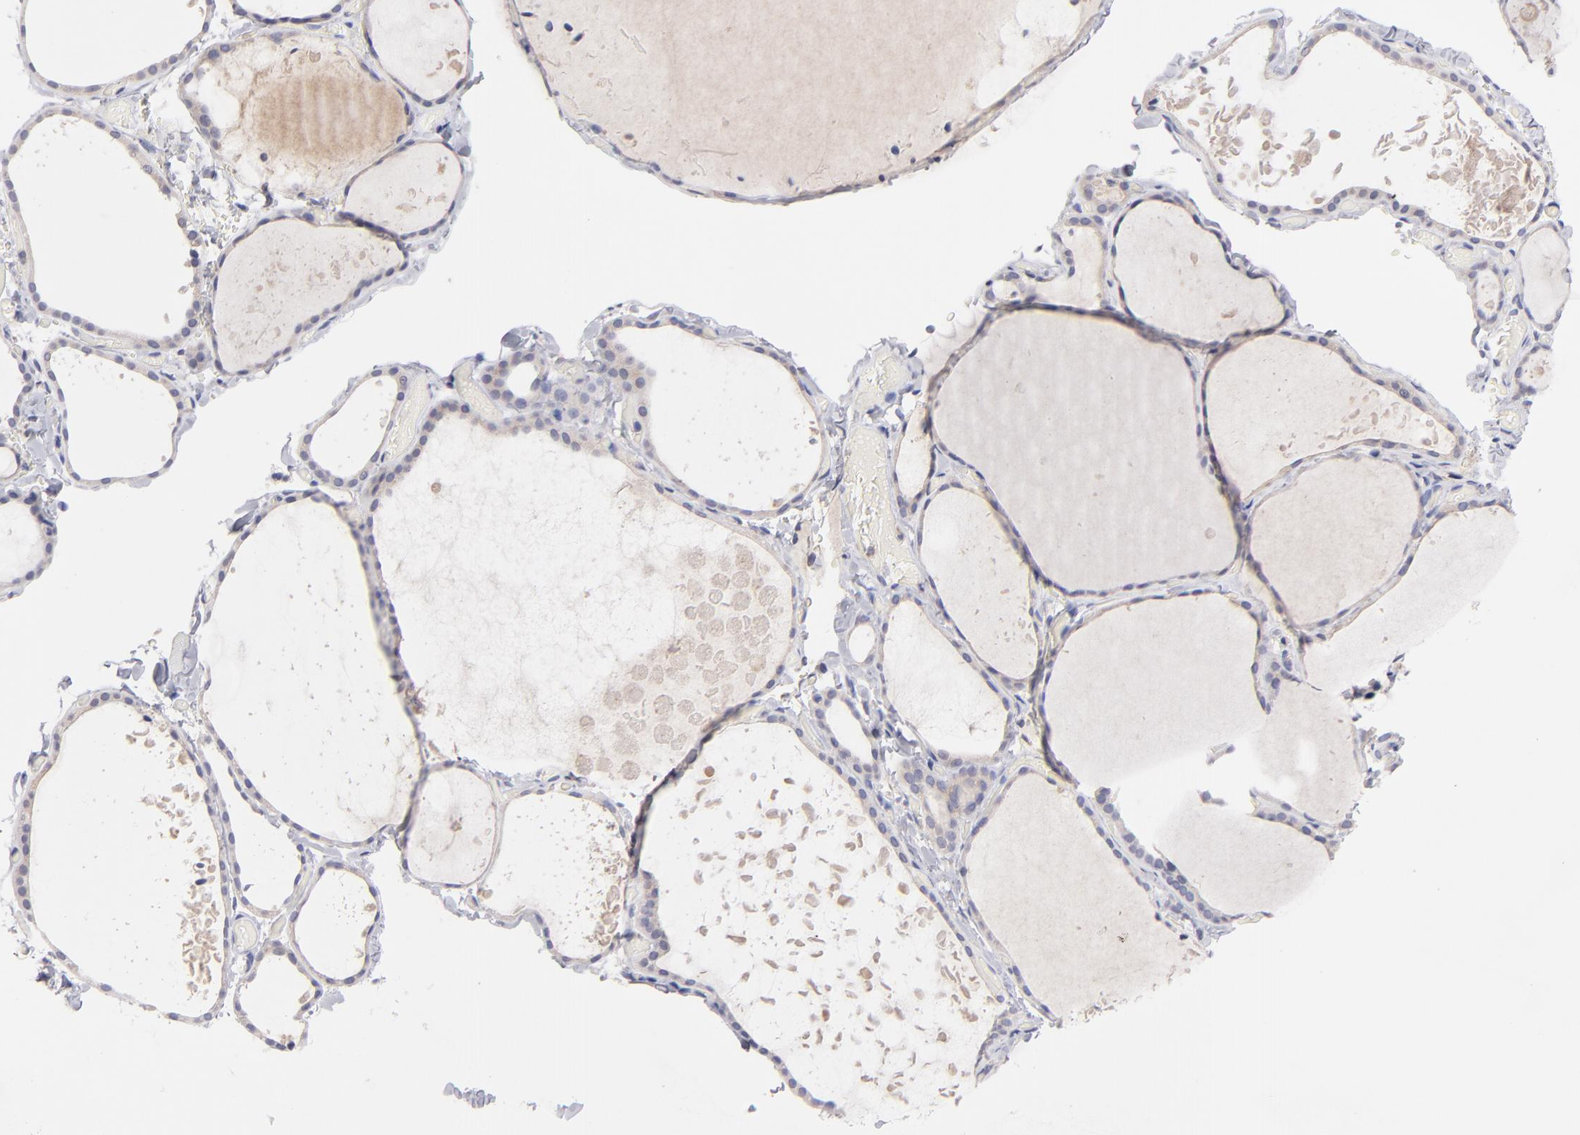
{"staining": {"intensity": "weak", "quantity": ">75%", "location": "cytoplasmic/membranous"}, "tissue": "thyroid gland", "cell_type": "Glandular cells", "image_type": "normal", "snomed": [{"axis": "morphology", "description": "Normal tissue, NOS"}, {"axis": "topography", "description": "Thyroid gland"}], "caption": "Protein analysis of unremarkable thyroid gland demonstrates weak cytoplasmic/membranous expression in about >75% of glandular cells. The staining was performed using DAB (3,3'-diaminobenzidine), with brown indicating positive protein expression. Nuclei are stained blue with hematoxylin.", "gene": "HCCS", "patient": {"sex": "female", "age": 22}}